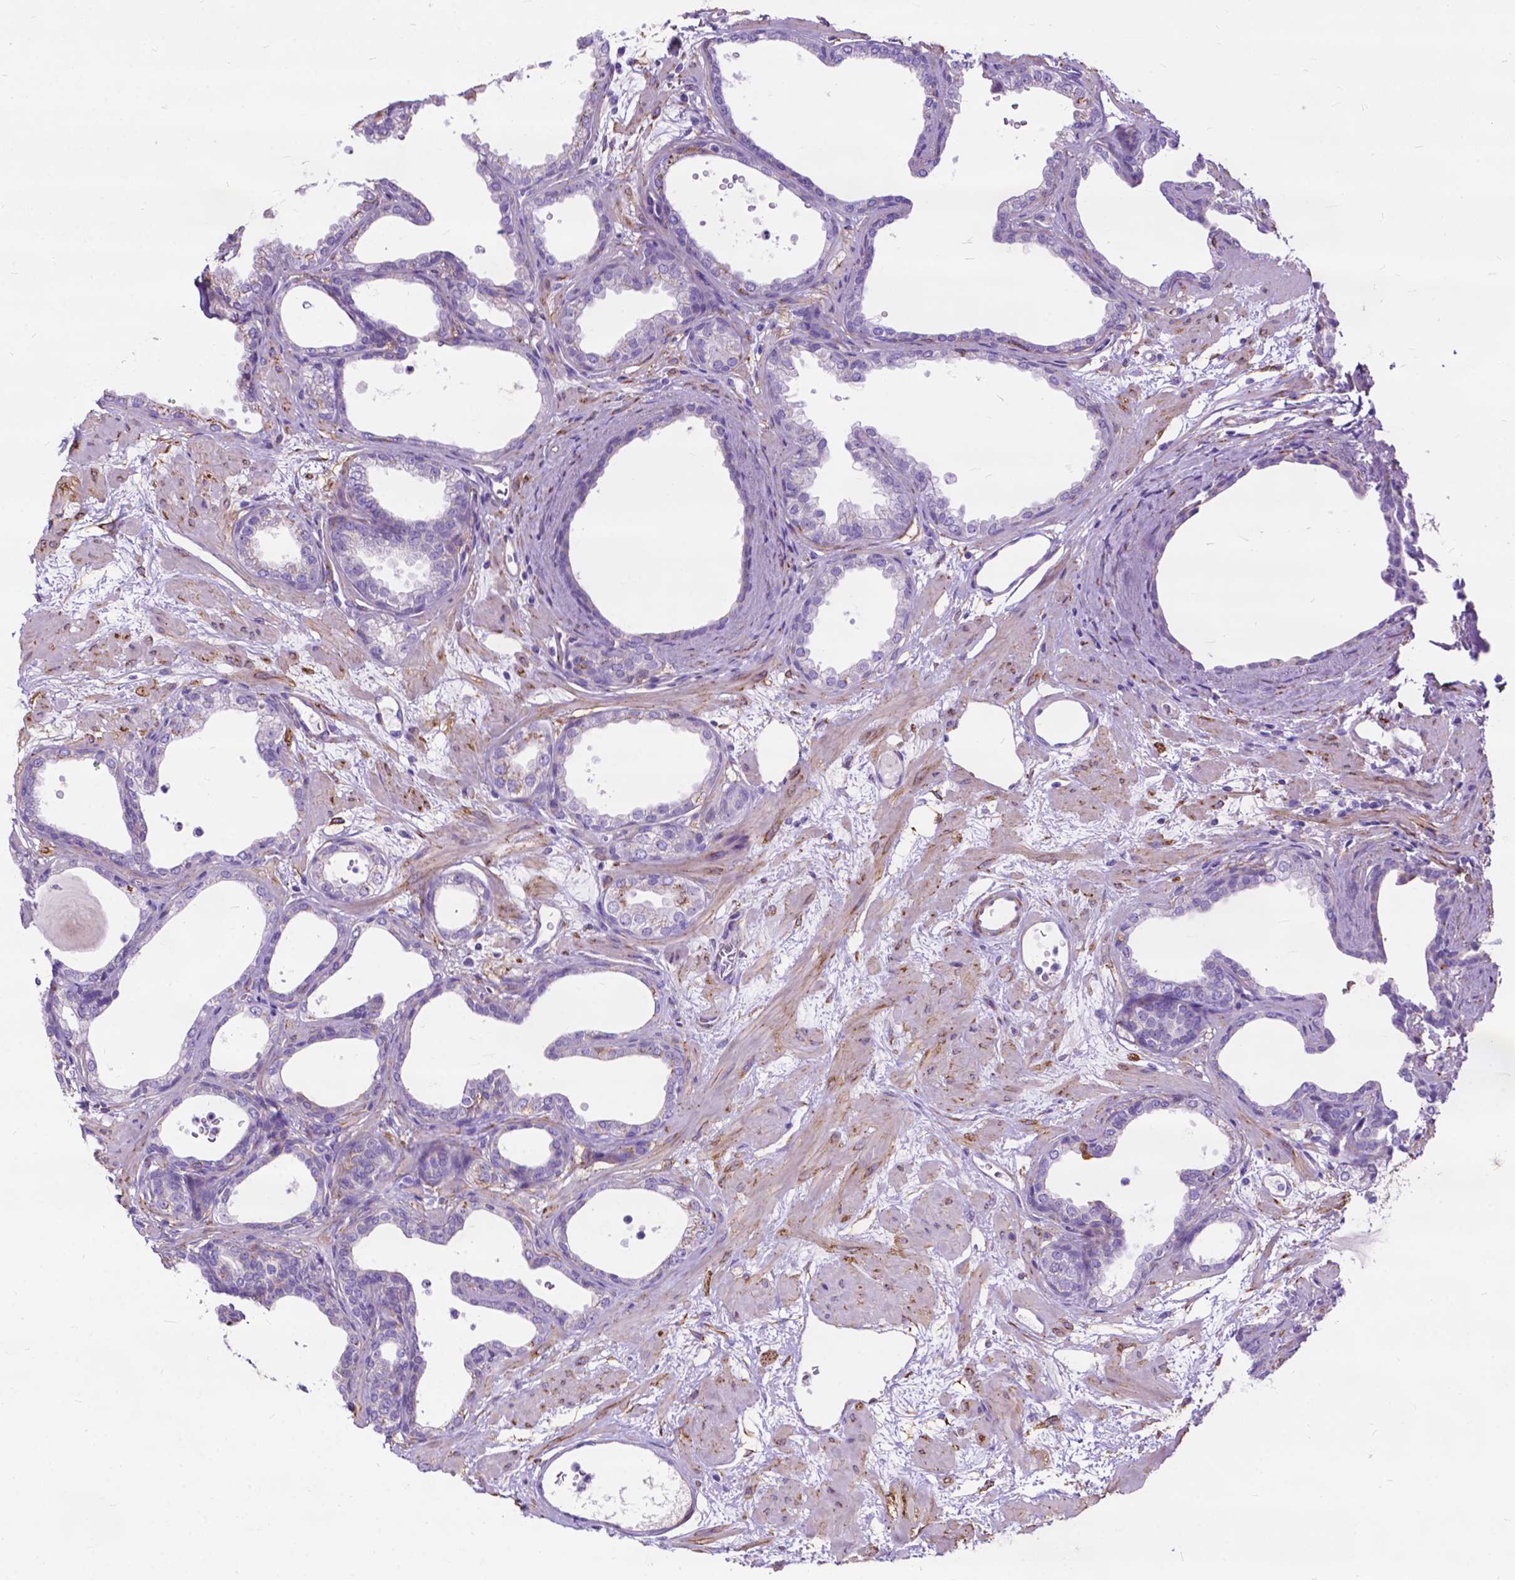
{"staining": {"intensity": "negative", "quantity": "none", "location": "none"}, "tissue": "prostate", "cell_type": "Glandular cells", "image_type": "normal", "snomed": [{"axis": "morphology", "description": "Normal tissue, NOS"}, {"axis": "topography", "description": "Prostate"}], "caption": "Protein analysis of benign prostate shows no significant positivity in glandular cells. (Stains: DAB (3,3'-diaminobenzidine) IHC with hematoxylin counter stain, Microscopy: brightfield microscopy at high magnification).", "gene": "PCDHA12", "patient": {"sex": "male", "age": 37}}